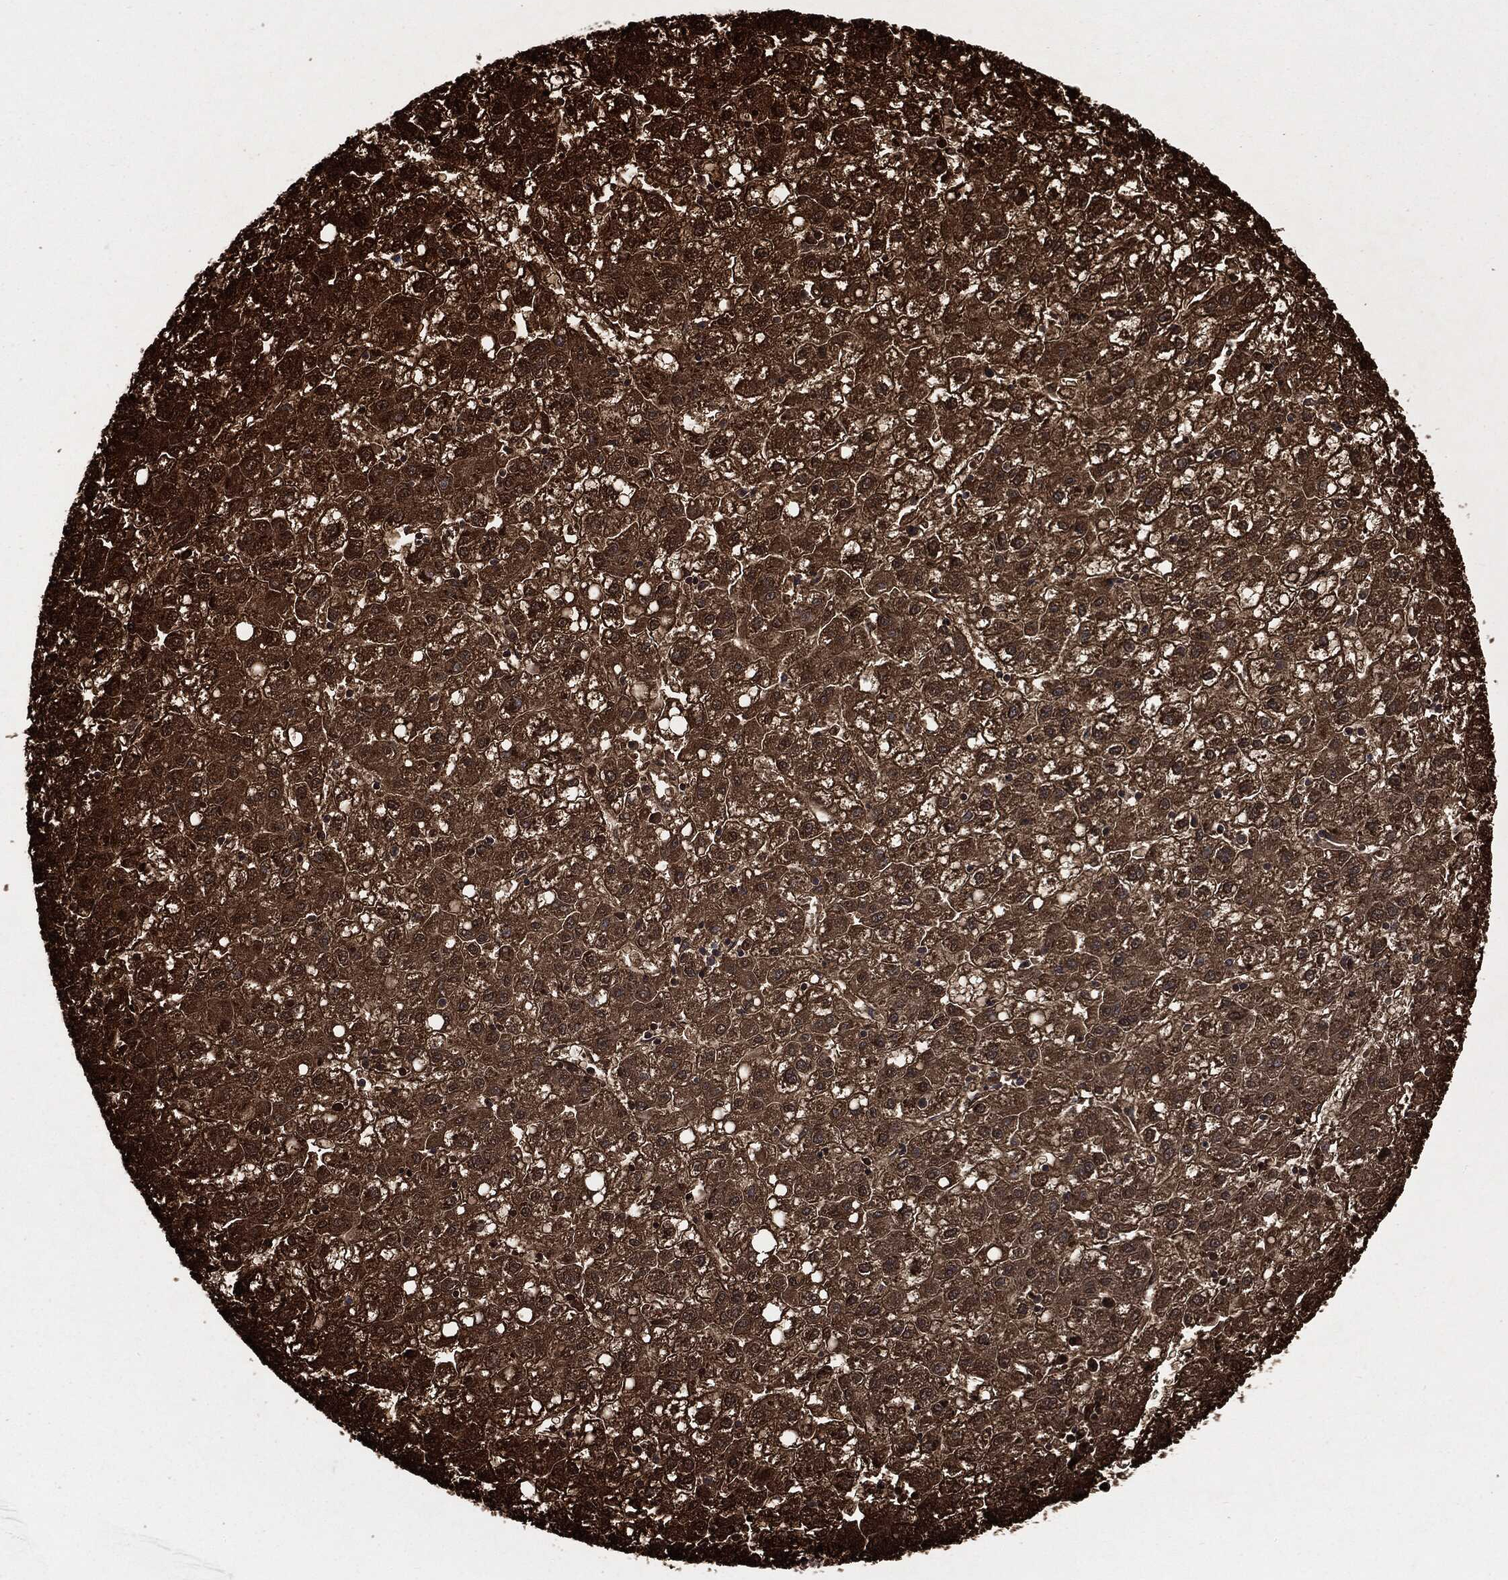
{"staining": {"intensity": "strong", "quantity": ">75%", "location": "cytoplasmic/membranous"}, "tissue": "liver cancer", "cell_type": "Tumor cells", "image_type": "cancer", "snomed": [{"axis": "morphology", "description": "Carcinoma, Hepatocellular, NOS"}, {"axis": "topography", "description": "Liver"}], "caption": "Hepatocellular carcinoma (liver) was stained to show a protein in brown. There is high levels of strong cytoplasmic/membranous positivity in approximately >75% of tumor cells.", "gene": "CARD6", "patient": {"sex": "male", "age": 72}}